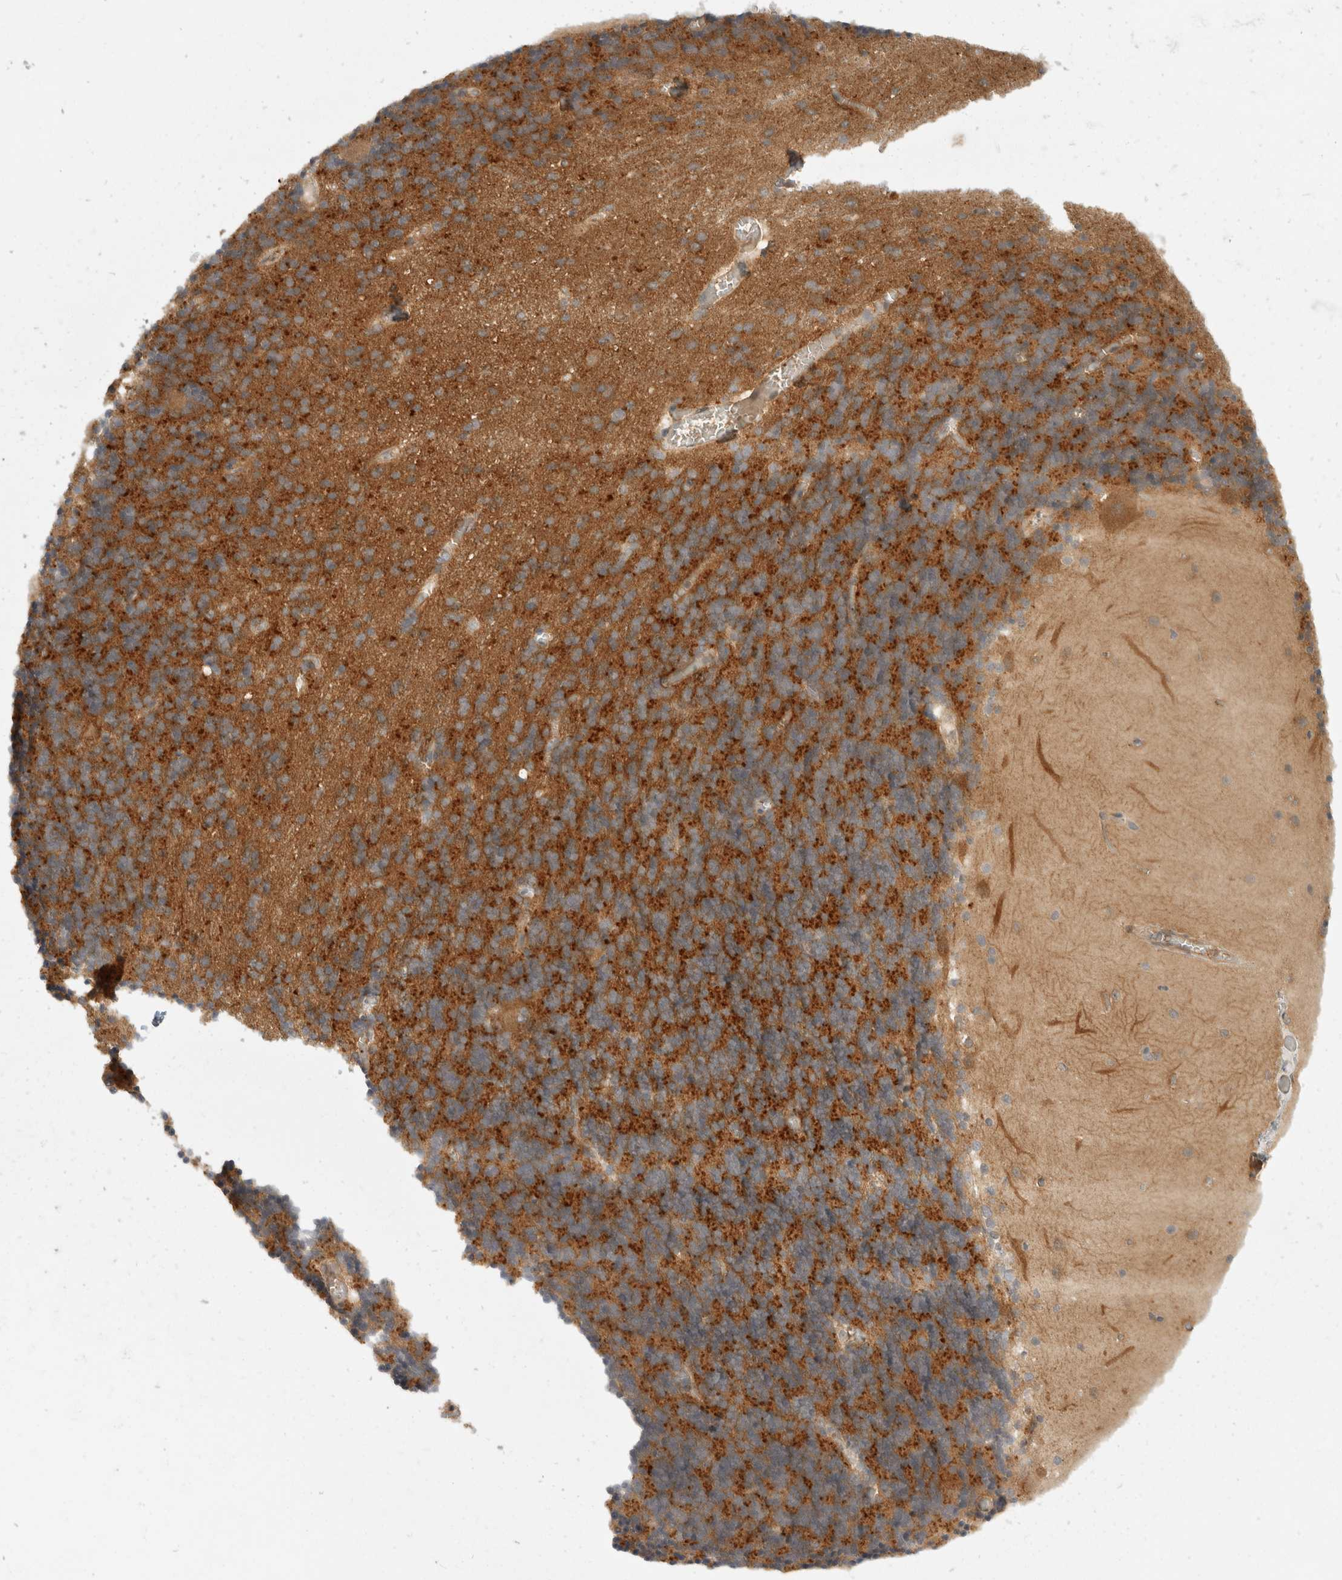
{"staining": {"intensity": "moderate", "quantity": "25%-75%", "location": "cytoplasmic/membranous"}, "tissue": "cerebellum", "cell_type": "Cells in granular layer", "image_type": "normal", "snomed": [{"axis": "morphology", "description": "Normal tissue, NOS"}, {"axis": "topography", "description": "Cerebellum"}], "caption": "This is an image of immunohistochemistry (IHC) staining of unremarkable cerebellum, which shows moderate positivity in the cytoplasmic/membranous of cells in granular layer.", "gene": "TOM1L2", "patient": {"sex": "male", "age": 37}}